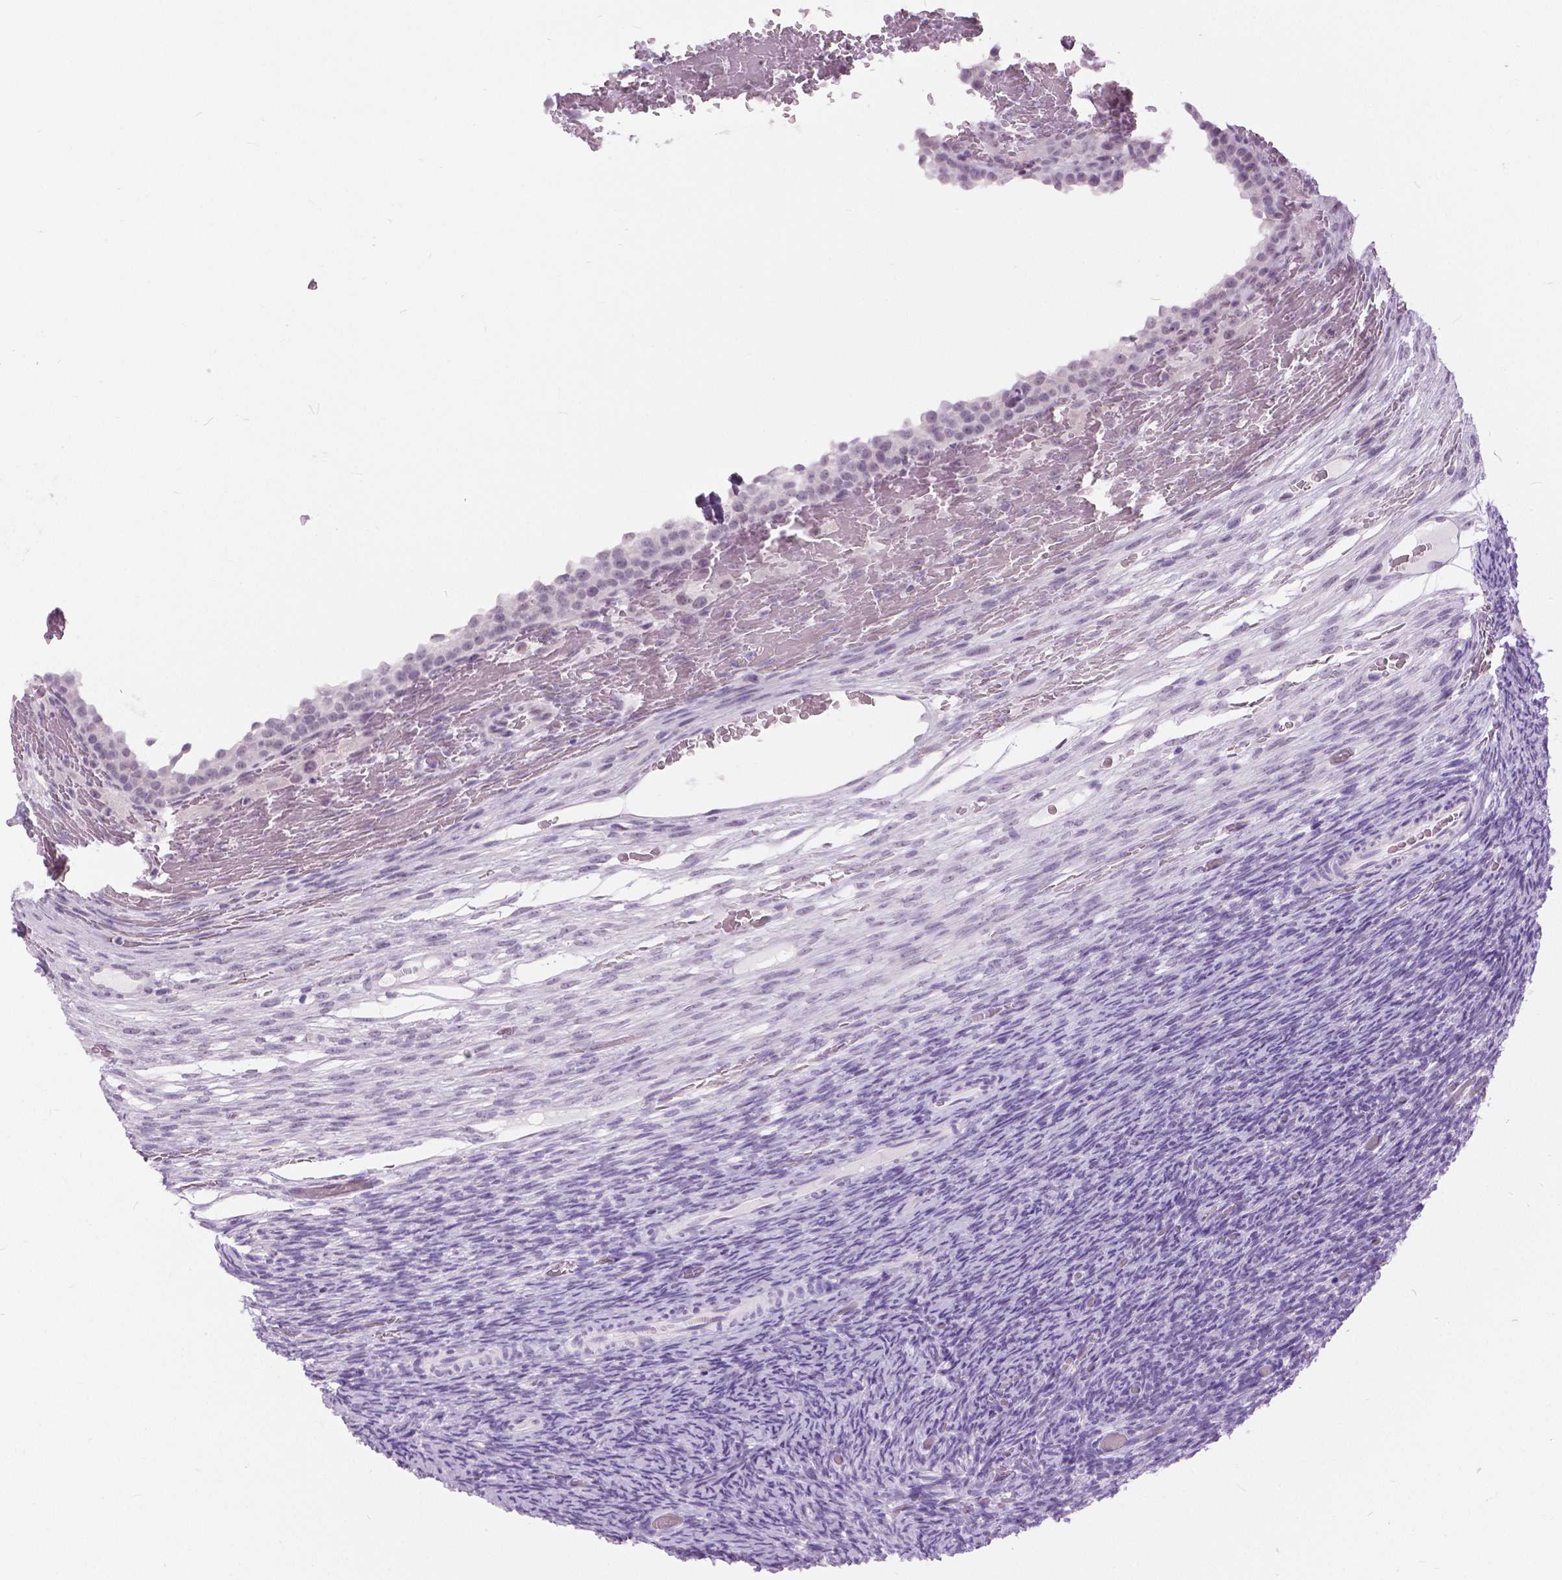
{"staining": {"intensity": "negative", "quantity": "none", "location": "none"}, "tissue": "ovary", "cell_type": "Follicle cells", "image_type": "normal", "snomed": [{"axis": "morphology", "description": "Normal tissue, NOS"}, {"axis": "topography", "description": "Ovary"}], "caption": "Immunohistochemistry (IHC) of benign ovary displays no expression in follicle cells.", "gene": "MYOM1", "patient": {"sex": "female", "age": 34}}